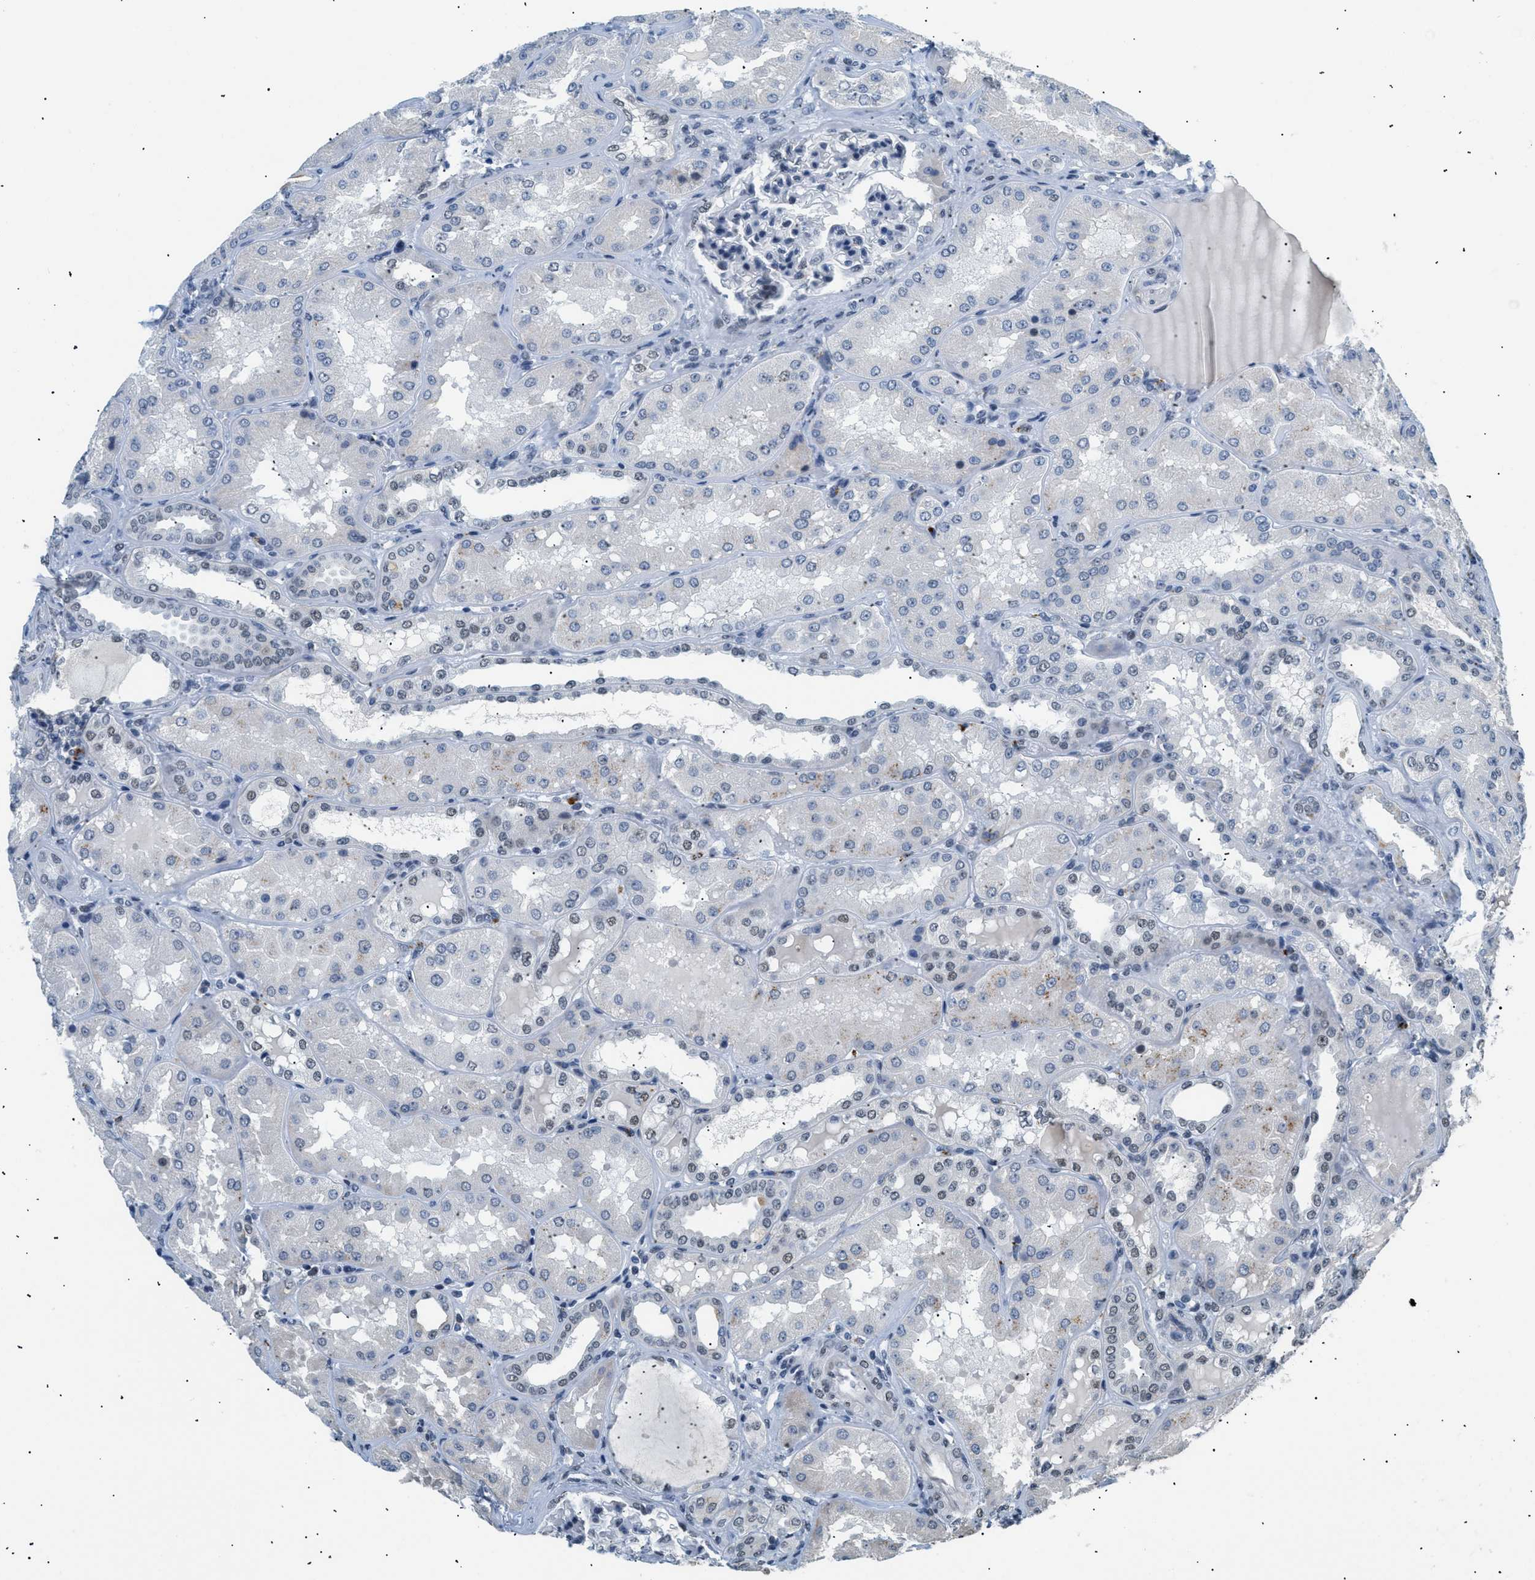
{"staining": {"intensity": "negative", "quantity": "none", "location": "none"}, "tissue": "kidney", "cell_type": "Cells in glomeruli", "image_type": "normal", "snomed": [{"axis": "morphology", "description": "Normal tissue, NOS"}, {"axis": "topography", "description": "Kidney"}], "caption": "IHC of benign kidney shows no staining in cells in glomeruli.", "gene": "KCNC3", "patient": {"sex": "female", "age": 56}}